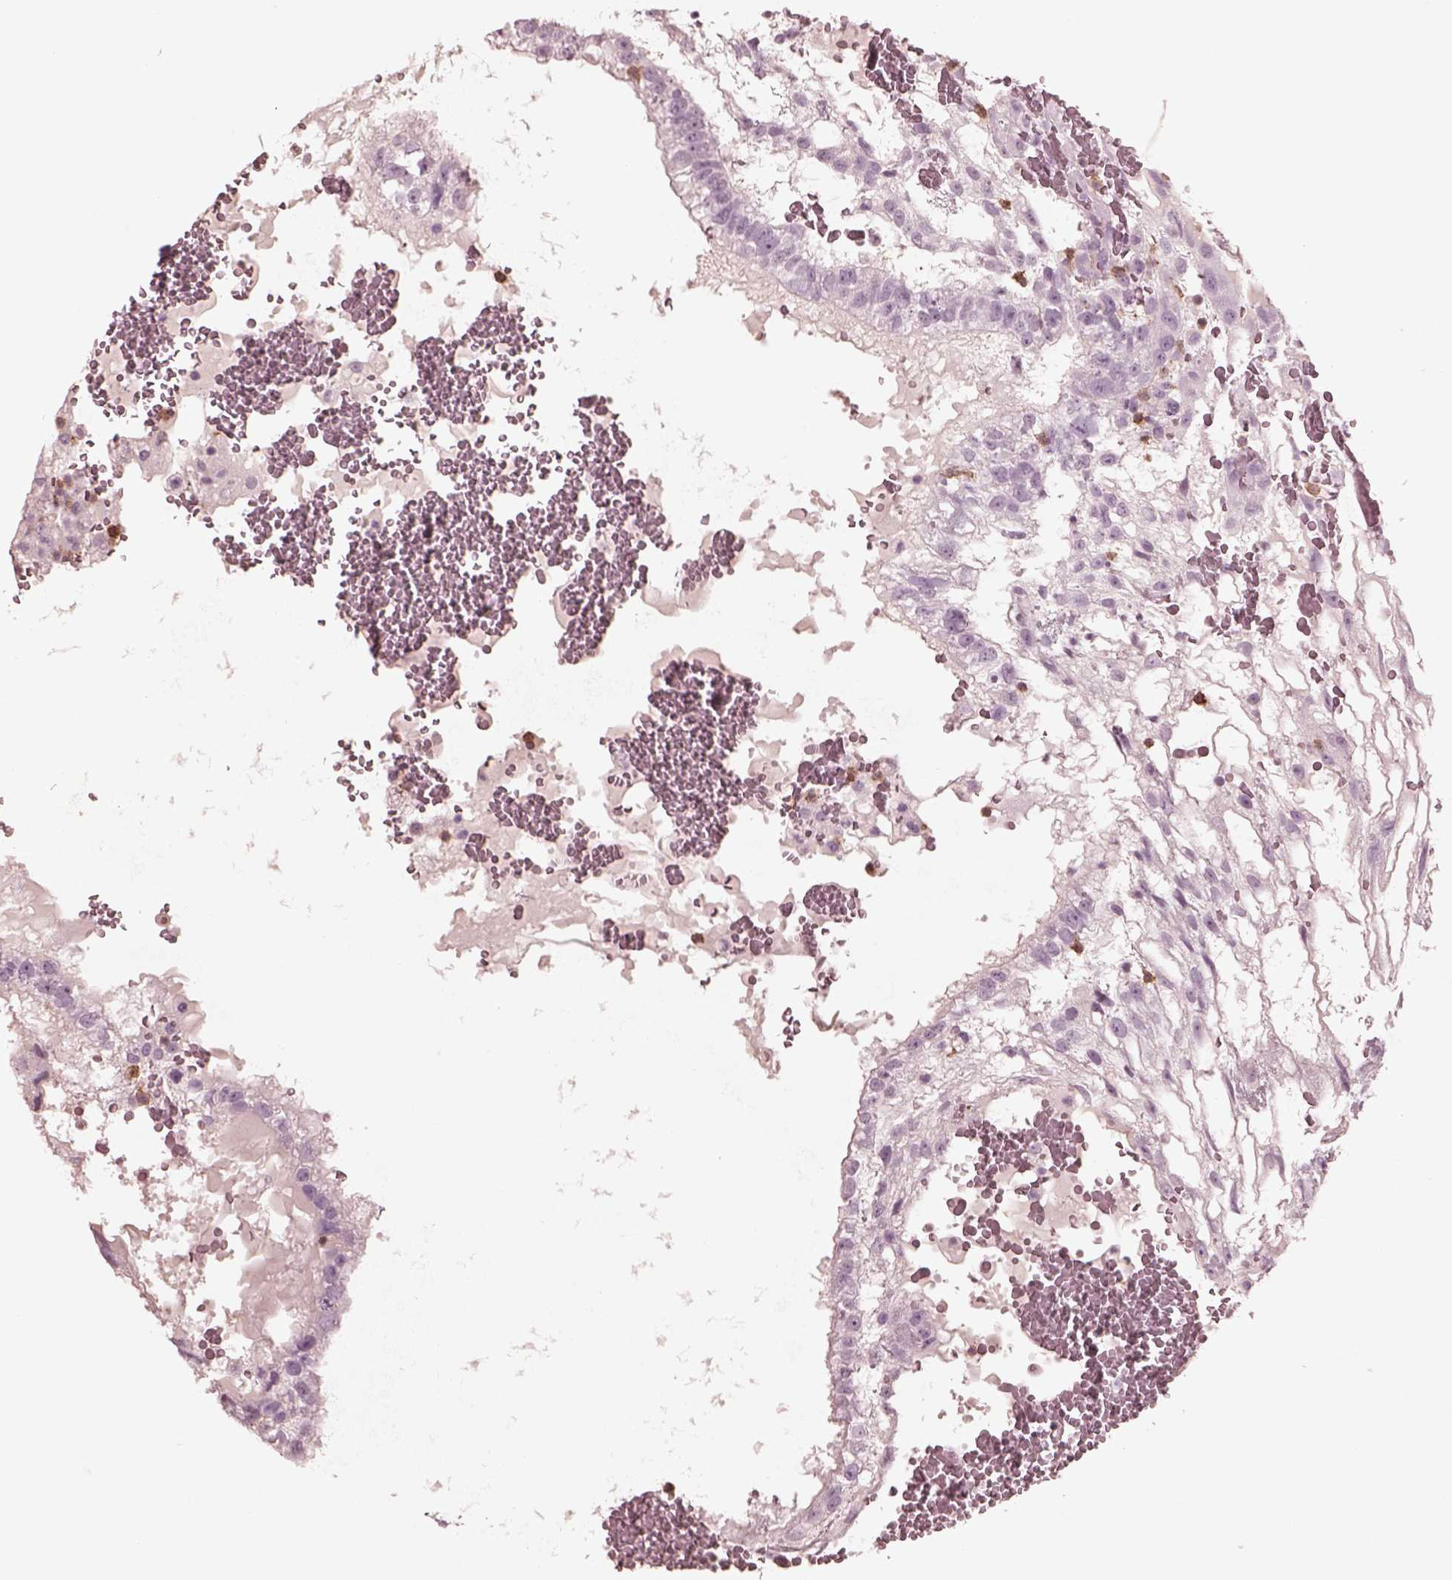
{"staining": {"intensity": "negative", "quantity": "none", "location": "none"}, "tissue": "testis cancer", "cell_type": "Tumor cells", "image_type": "cancer", "snomed": [{"axis": "morphology", "description": "Normal tissue, NOS"}, {"axis": "morphology", "description": "Carcinoma, Embryonal, NOS"}, {"axis": "topography", "description": "Testis"}], "caption": "IHC histopathology image of testis embryonal carcinoma stained for a protein (brown), which exhibits no staining in tumor cells.", "gene": "PDCD1", "patient": {"sex": "male", "age": 32}}